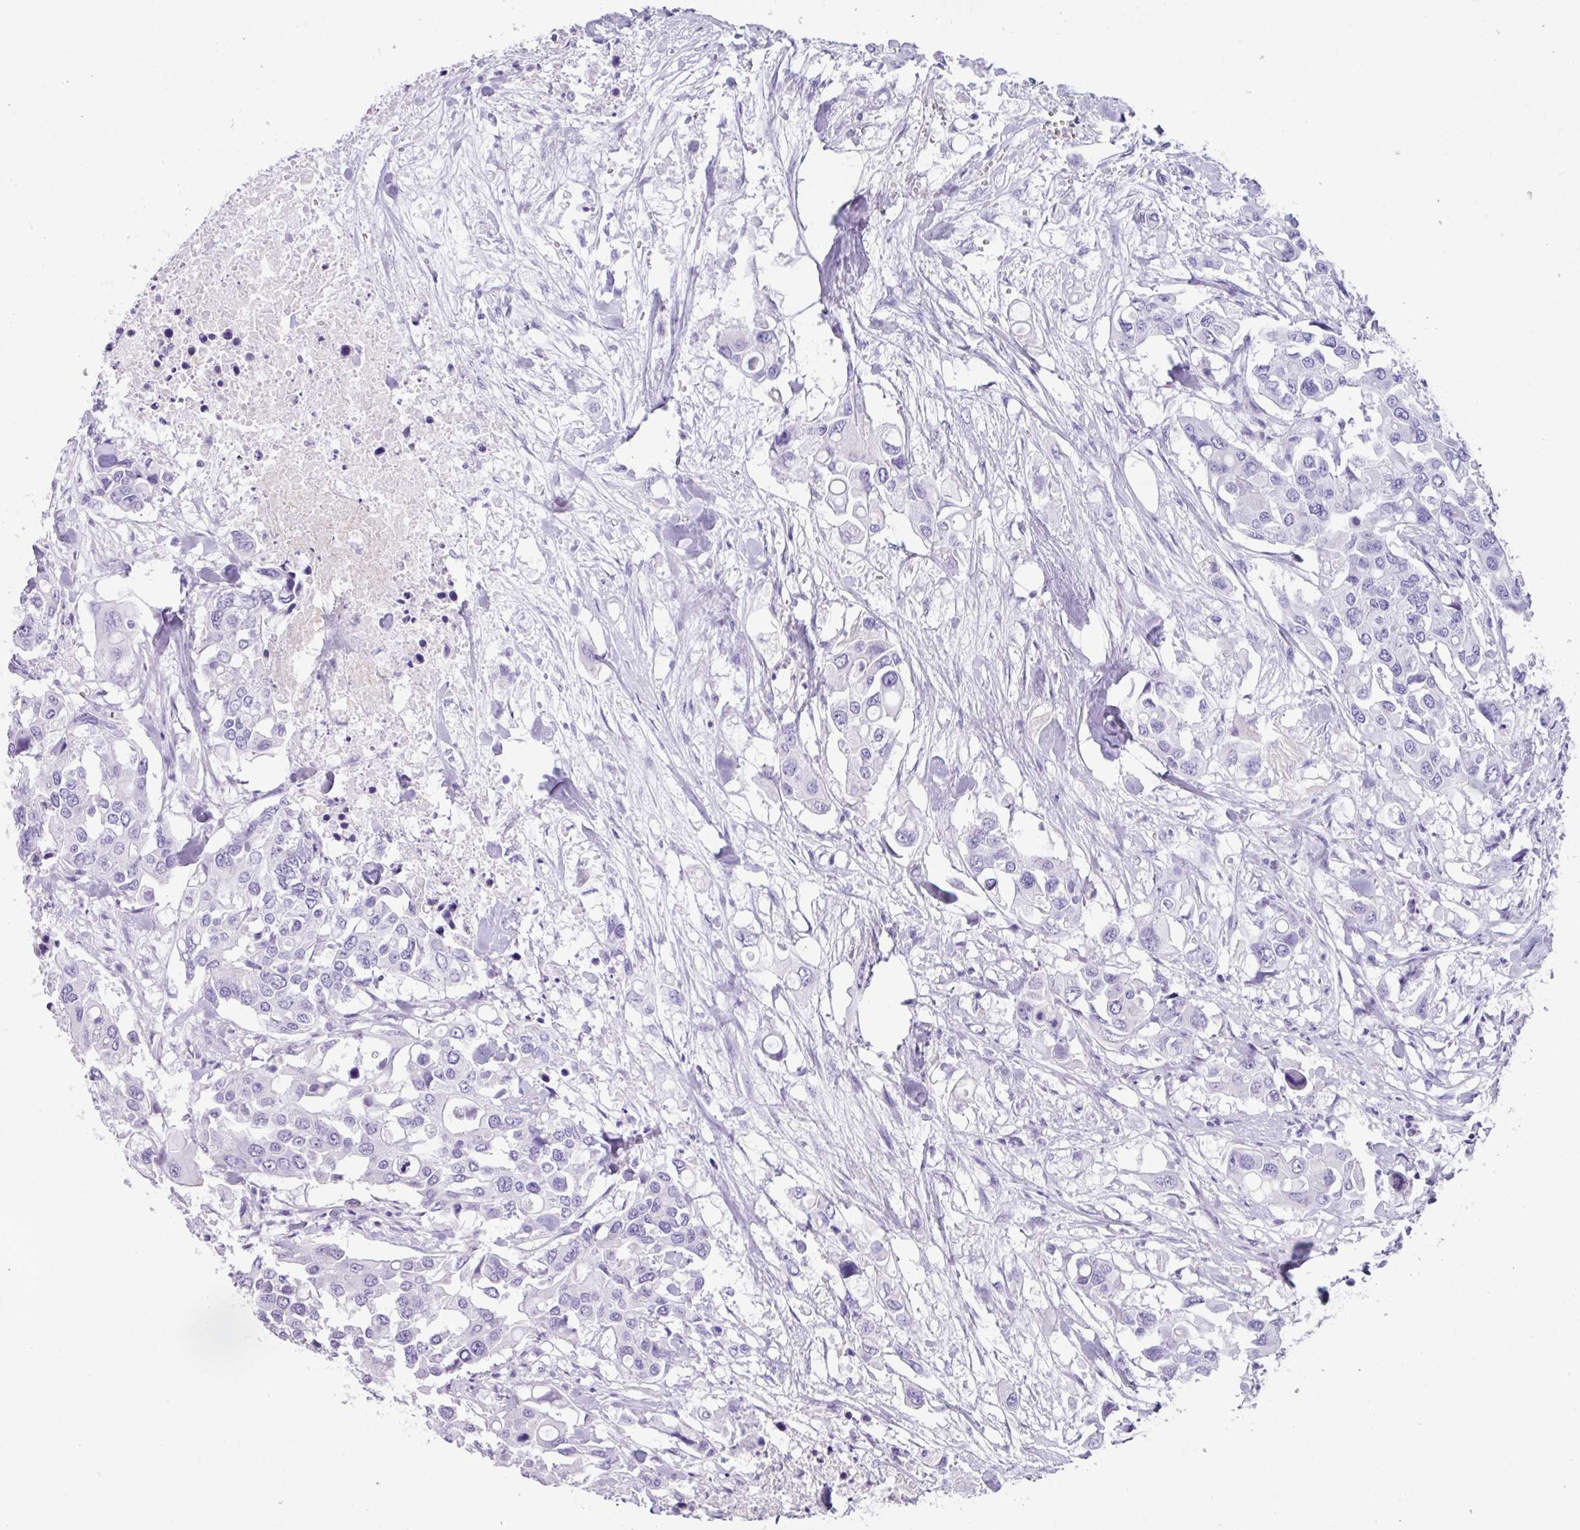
{"staining": {"intensity": "negative", "quantity": "none", "location": "none"}, "tissue": "colorectal cancer", "cell_type": "Tumor cells", "image_type": "cancer", "snomed": [{"axis": "morphology", "description": "Adenocarcinoma, NOS"}, {"axis": "topography", "description": "Colon"}], "caption": "The histopathology image displays no staining of tumor cells in colorectal cancer.", "gene": "NCCRP1", "patient": {"sex": "male", "age": 77}}